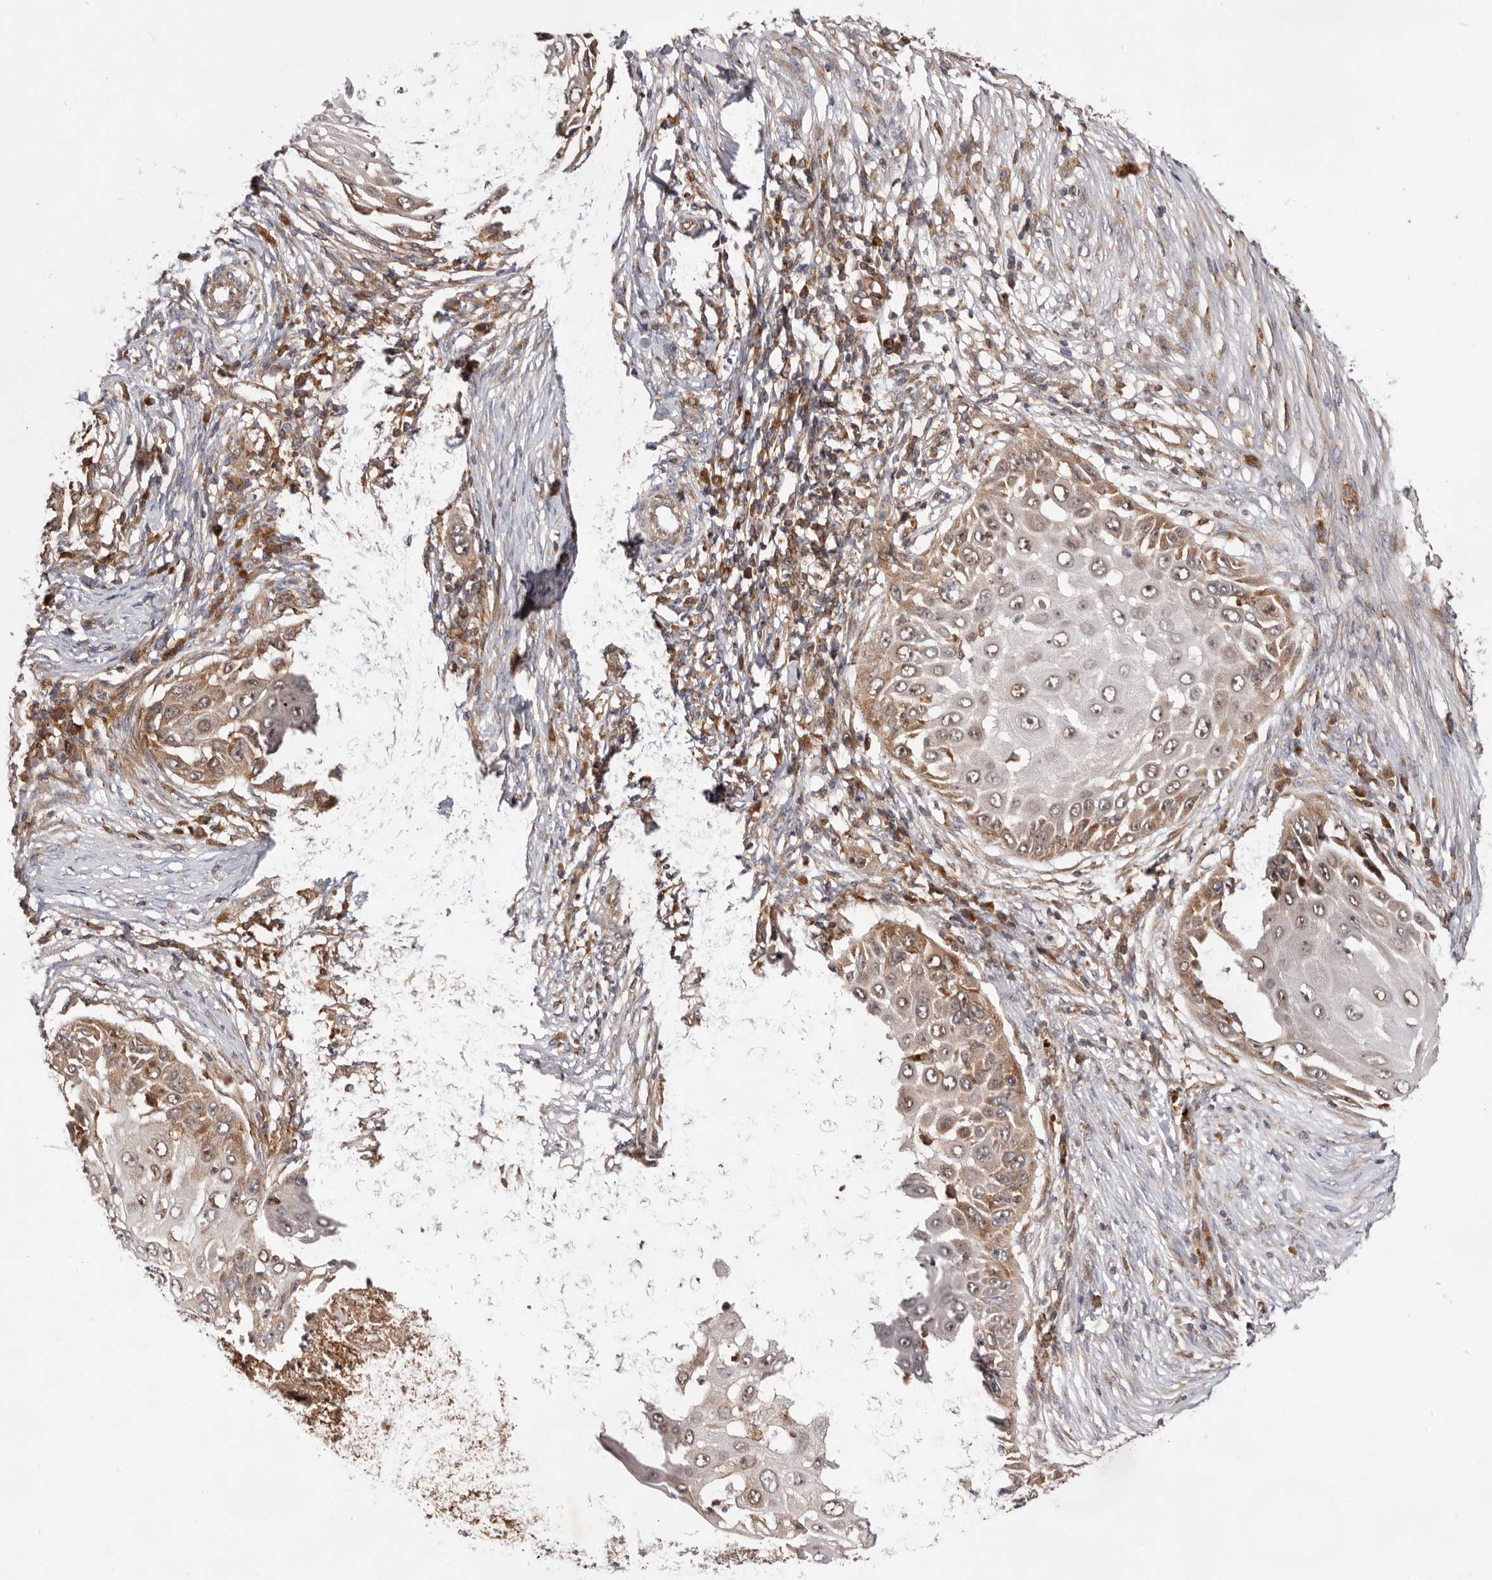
{"staining": {"intensity": "moderate", "quantity": "25%-75%", "location": "cytoplasmic/membranous,nuclear"}, "tissue": "skin cancer", "cell_type": "Tumor cells", "image_type": "cancer", "snomed": [{"axis": "morphology", "description": "Squamous cell carcinoma, NOS"}, {"axis": "topography", "description": "Skin"}], "caption": "Squamous cell carcinoma (skin) stained with DAB (3,3'-diaminobenzidine) immunohistochemistry exhibits medium levels of moderate cytoplasmic/membranous and nuclear staining in approximately 25%-75% of tumor cells.", "gene": "RNF213", "patient": {"sex": "female", "age": 44}}